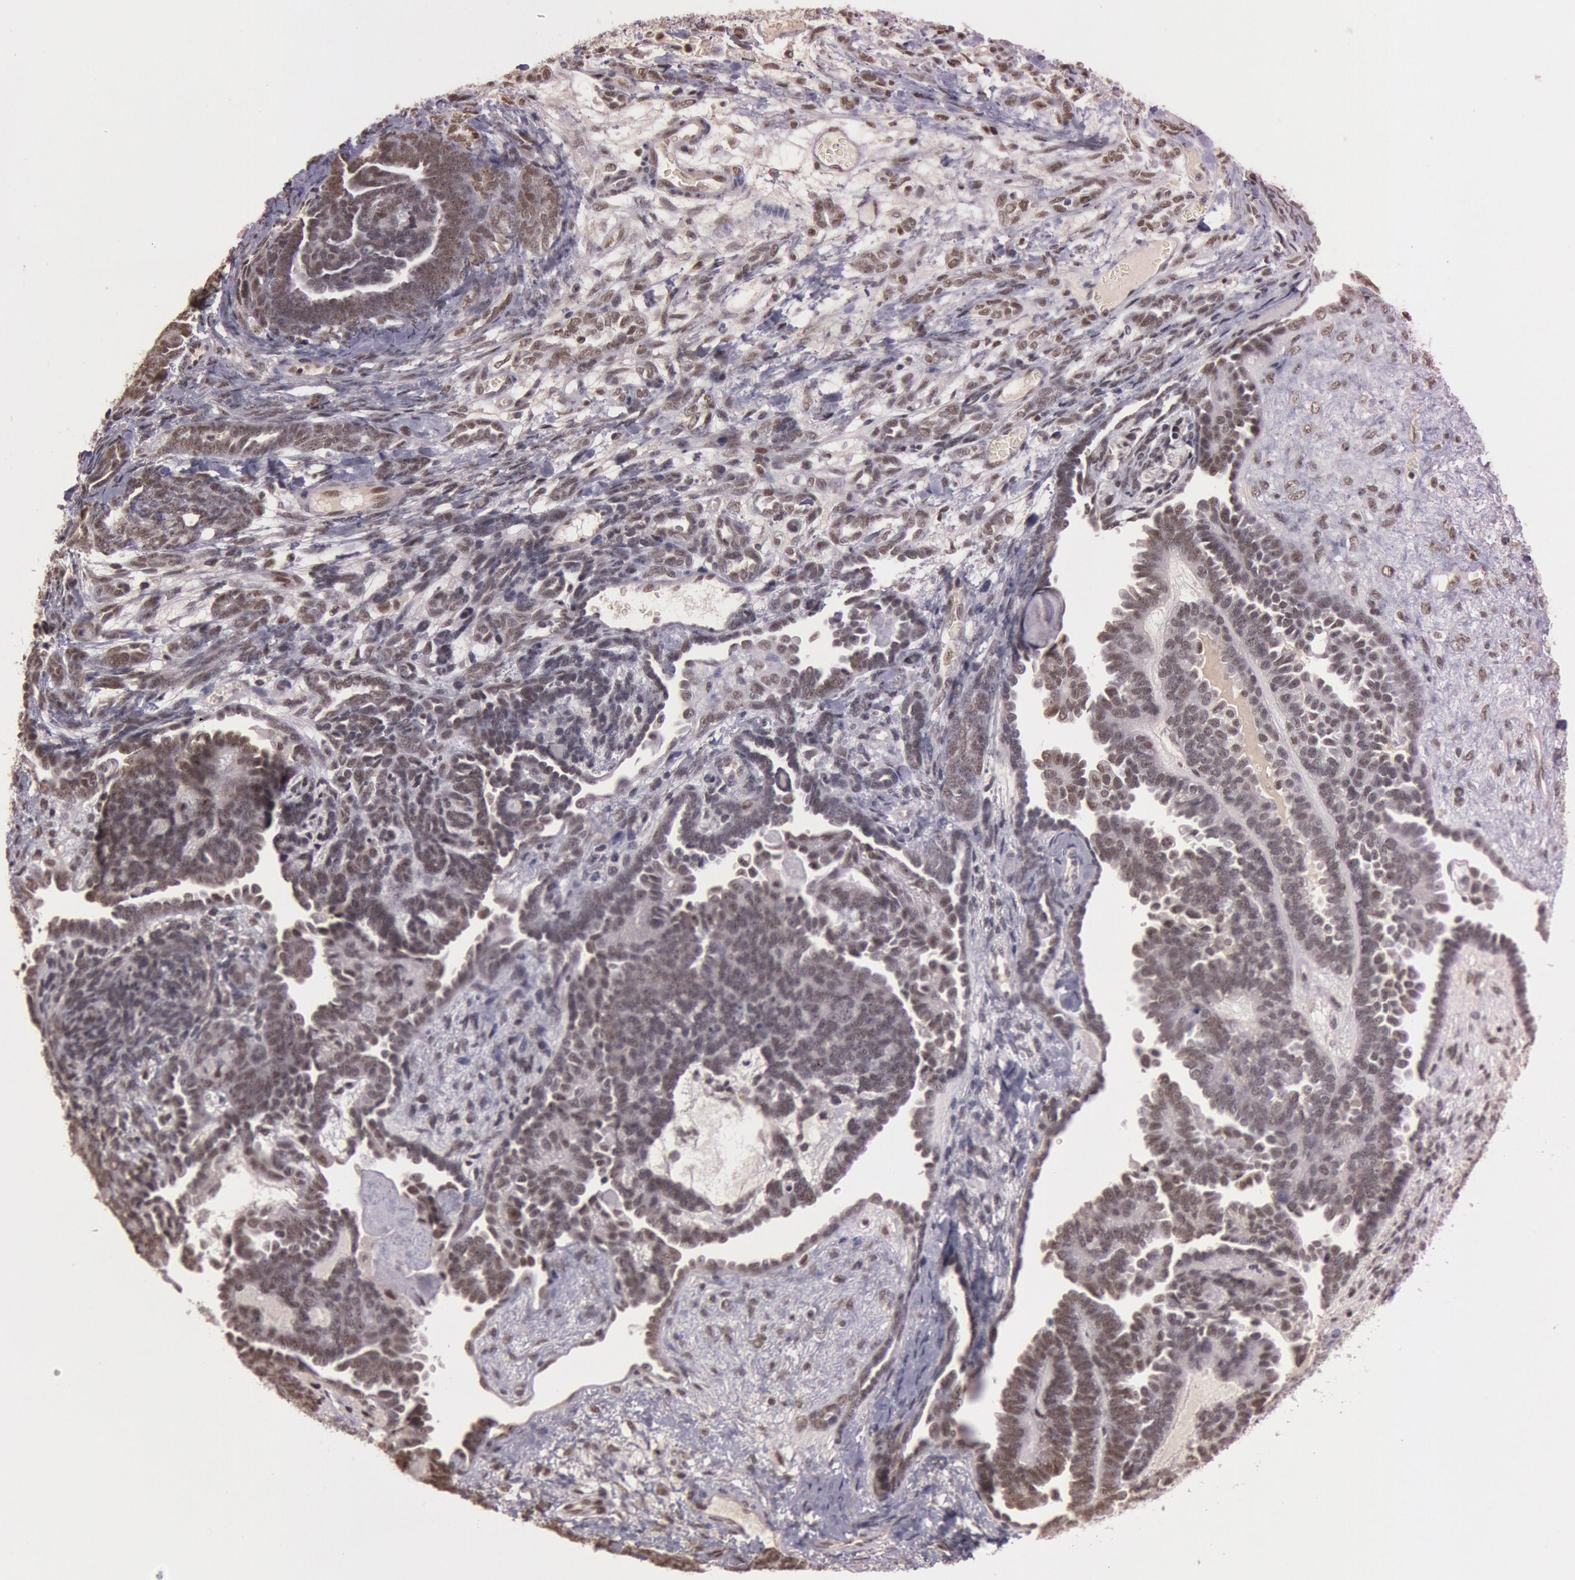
{"staining": {"intensity": "weak", "quantity": "25%-75%", "location": "nuclear"}, "tissue": "endometrial cancer", "cell_type": "Tumor cells", "image_type": "cancer", "snomed": [{"axis": "morphology", "description": "Neoplasm, malignant, NOS"}, {"axis": "topography", "description": "Endometrium"}], "caption": "There is low levels of weak nuclear expression in tumor cells of neoplasm (malignant) (endometrial), as demonstrated by immunohistochemical staining (brown color).", "gene": "TASL", "patient": {"sex": "female", "age": 74}}